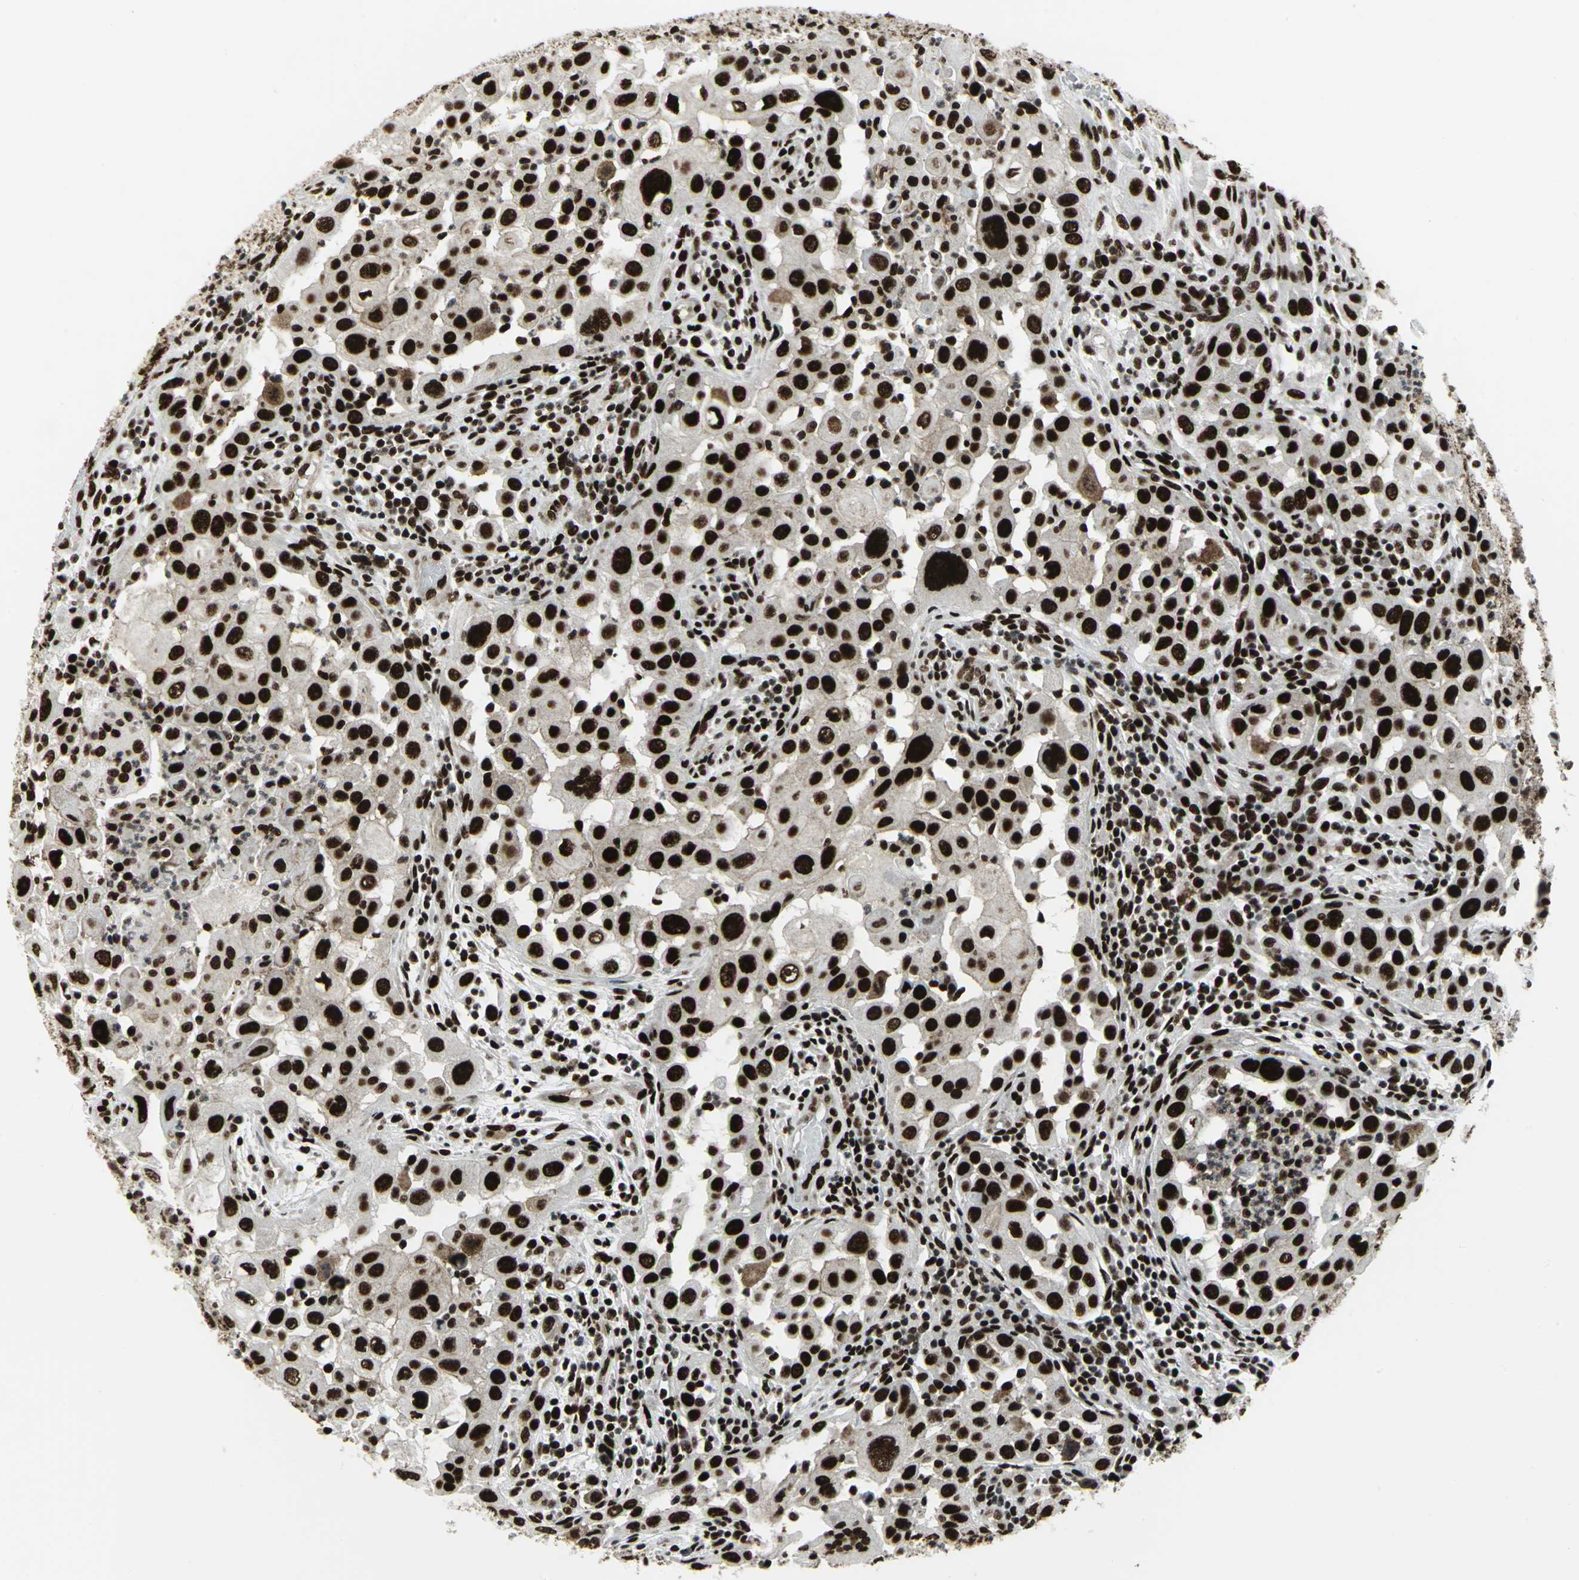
{"staining": {"intensity": "strong", "quantity": ">75%", "location": "nuclear"}, "tissue": "head and neck cancer", "cell_type": "Tumor cells", "image_type": "cancer", "snomed": [{"axis": "morphology", "description": "Carcinoma, NOS"}, {"axis": "topography", "description": "Head-Neck"}], "caption": "Immunohistochemical staining of human head and neck carcinoma demonstrates strong nuclear protein staining in approximately >75% of tumor cells. The staining is performed using DAB brown chromogen to label protein expression. The nuclei are counter-stained blue using hematoxylin.", "gene": "SMARCA4", "patient": {"sex": "male", "age": 87}}